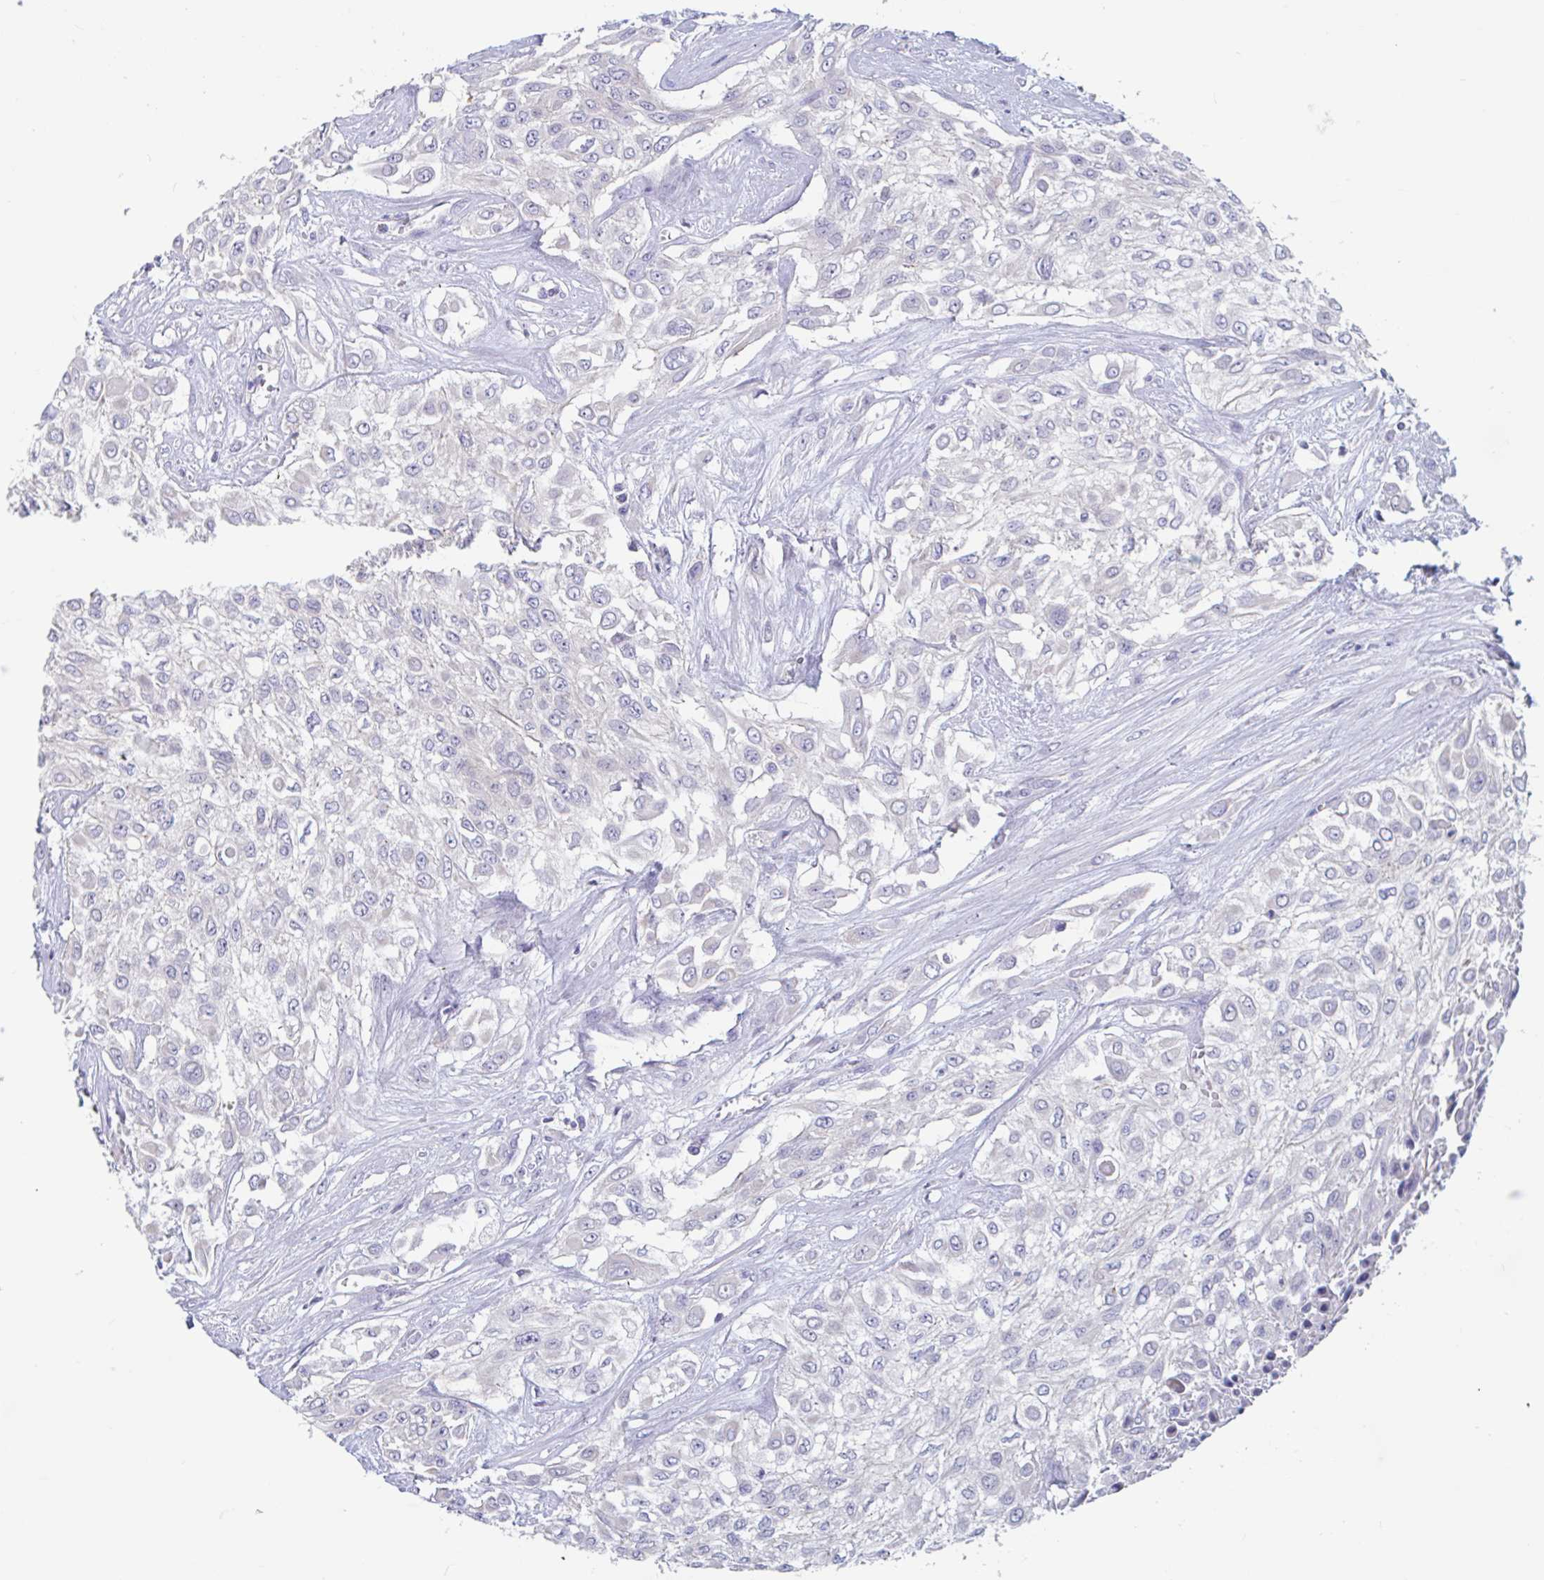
{"staining": {"intensity": "negative", "quantity": "none", "location": "none"}, "tissue": "urothelial cancer", "cell_type": "Tumor cells", "image_type": "cancer", "snomed": [{"axis": "morphology", "description": "Urothelial carcinoma, High grade"}, {"axis": "topography", "description": "Urinary bladder"}], "caption": "The histopathology image reveals no staining of tumor cells in urothelial cancer.", "gene": "UNKL", "patient": {"sex": "male", "age": 57}}